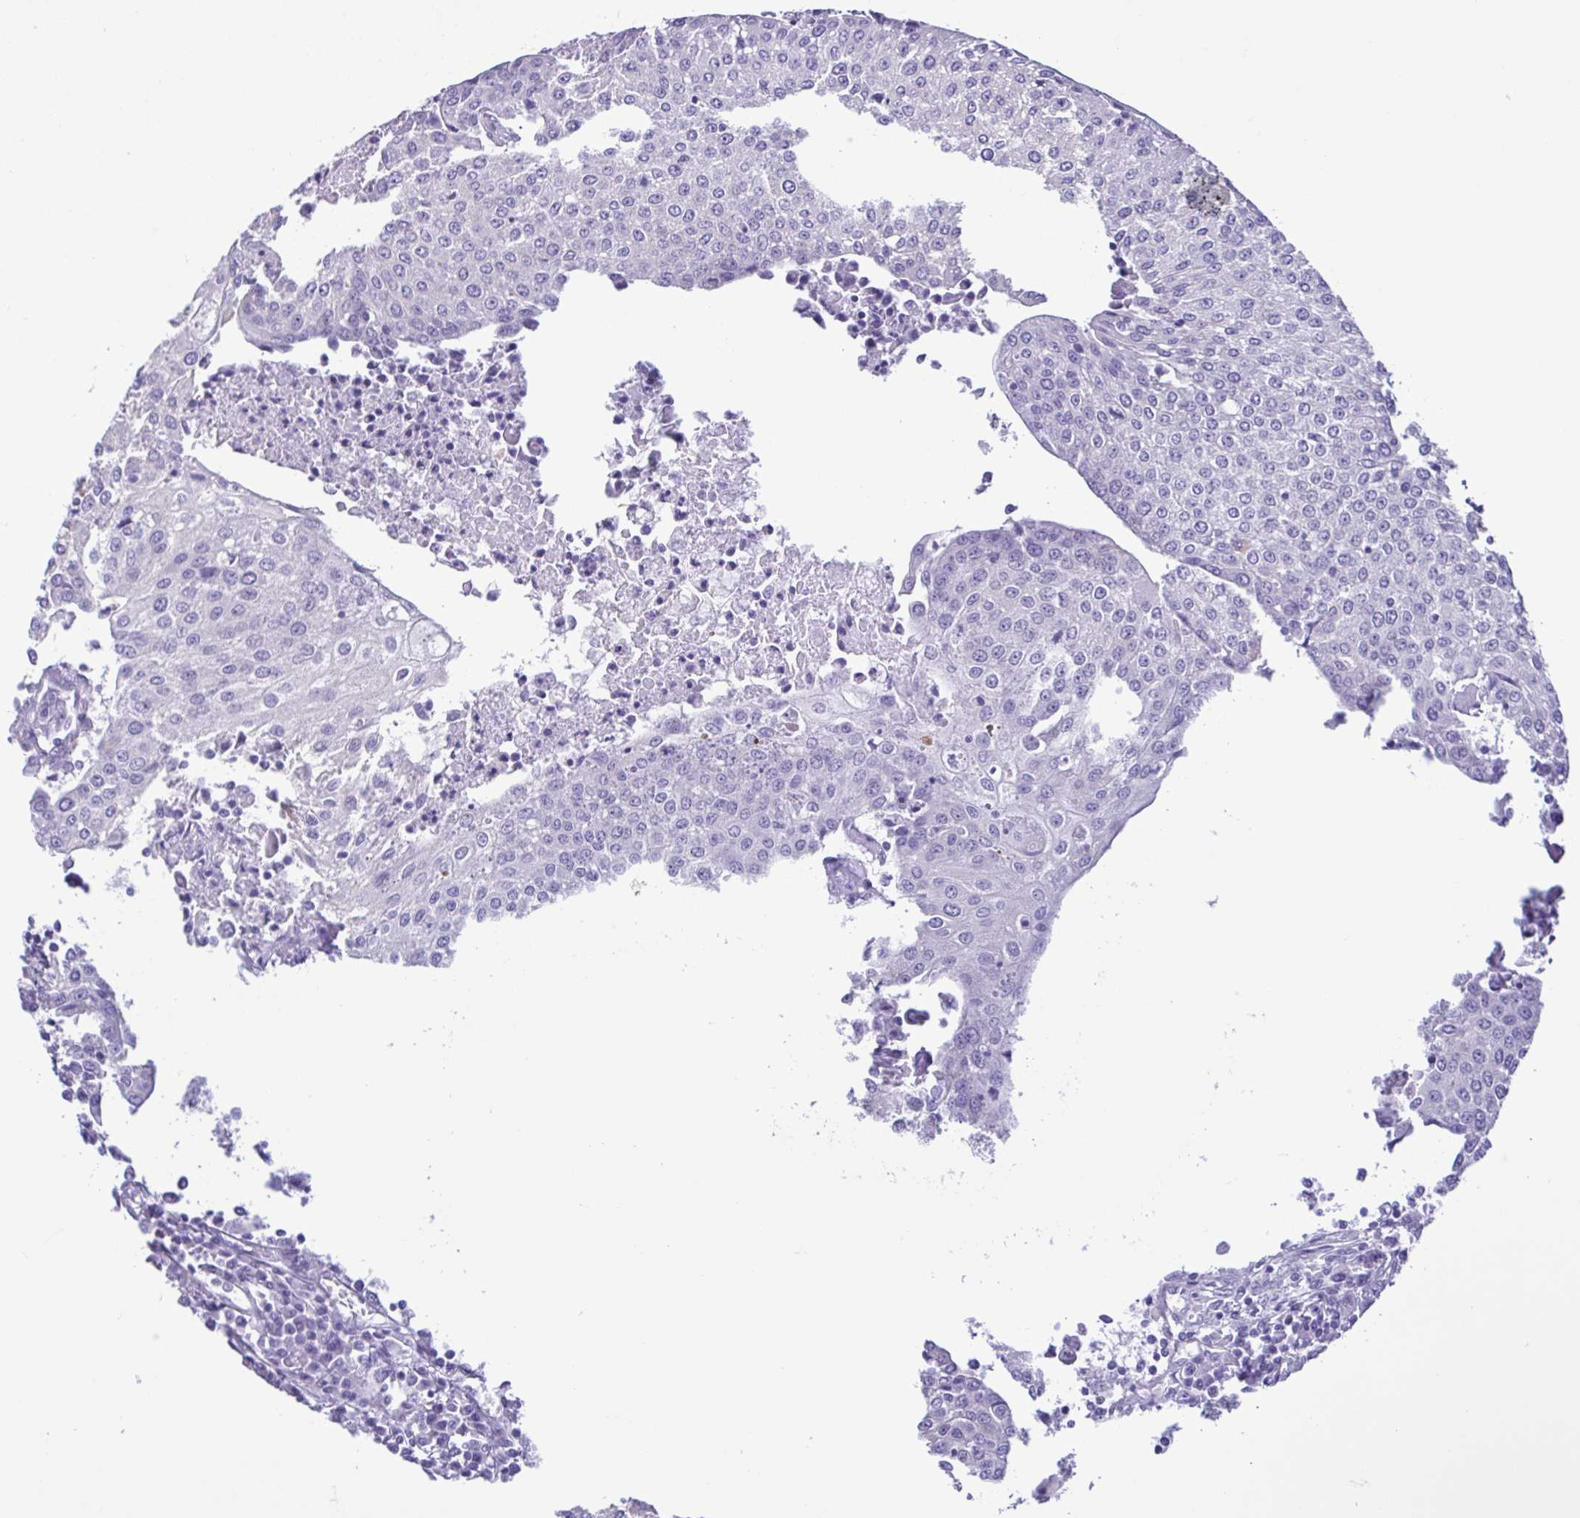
{"staining": {"intensity": "negative", "quantity": "none", "location": "none"}, "tissue": "urothelial cancer", "cell_type": "Tumor cells", "image_type": "cancer", "snomed": [{"axis": "morphology", "description": "Urothelial carcinoma, High grade"}, {"axis": "topography", "description": "Urinary bladder"}], "caption": "DAB immunohistochemical staining of urothelial carcinoma (high-grade) shows no significant positivity in tumor cells. The staining was performed using DAB to visualize the protein expression in brown, while the nuclei were stained in blue with hematoxylin (Magnification: 20x).", "gene": "CBY2", "patient": {"sex": "female", "age": 85}}